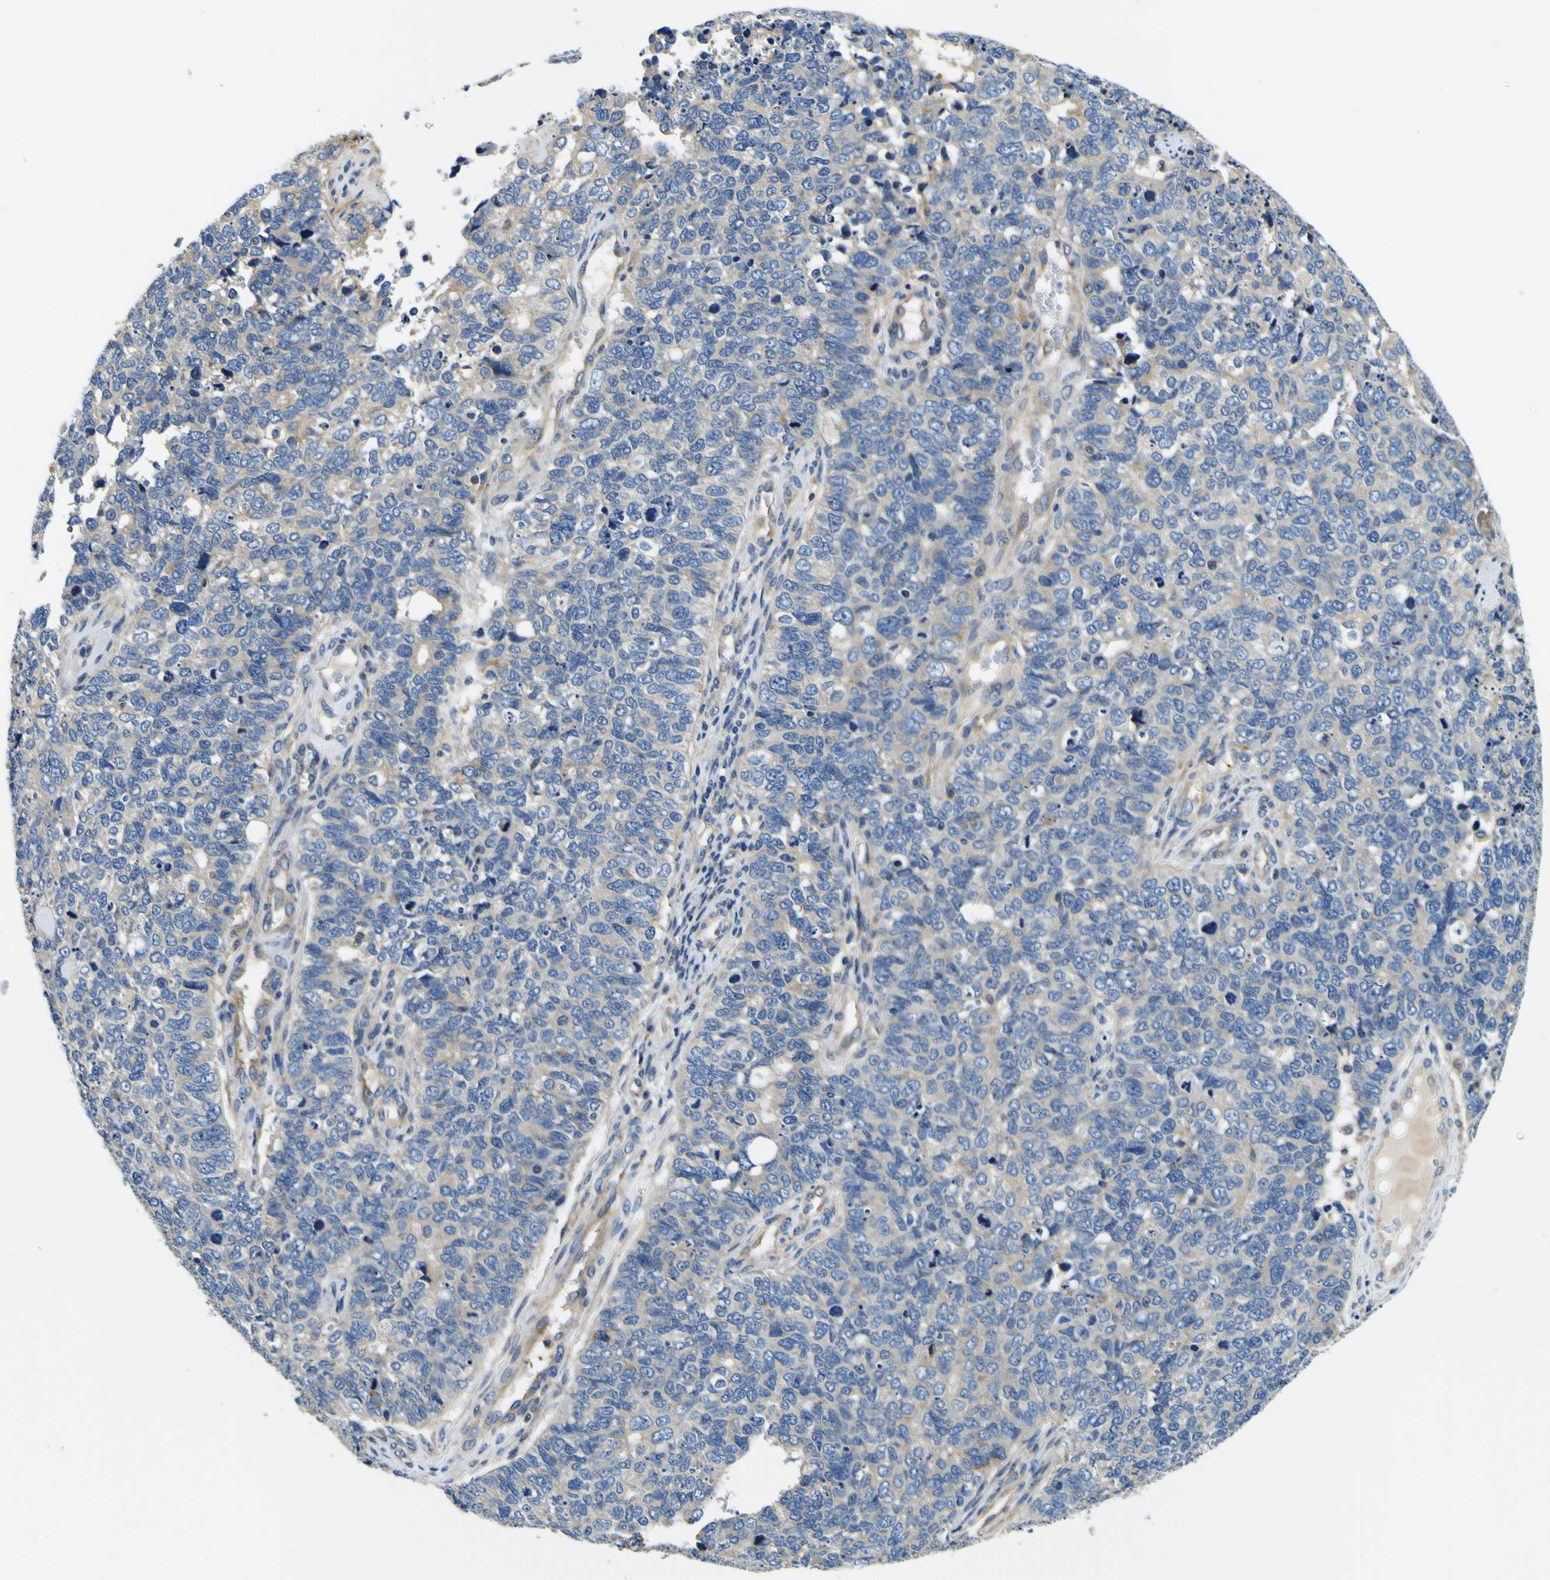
{"staining": {"intensity": "weak", "quantity": "25%-75%", "location": "cytoplasmic/membranous"}, "tissue": "cervical cancer", "cell_type": "Tumor cells", "image_type": "cancer", "snomed": [{"axis": "morphology", "description": "Squamous cell carcinoma, NOS"}, {"axis": "topography", "description": "Cervix"}], "caption": "Cervical cancer was stained to show a protein in brown. There is low levels of weak cytoplasmic/membranous positivity in approximately 25%-75% of tumor cells. (IHC, brightfield microscopy, high magnification).", "gene": "CLSTN1", "patient": {"sex": "female", "age": 63}}